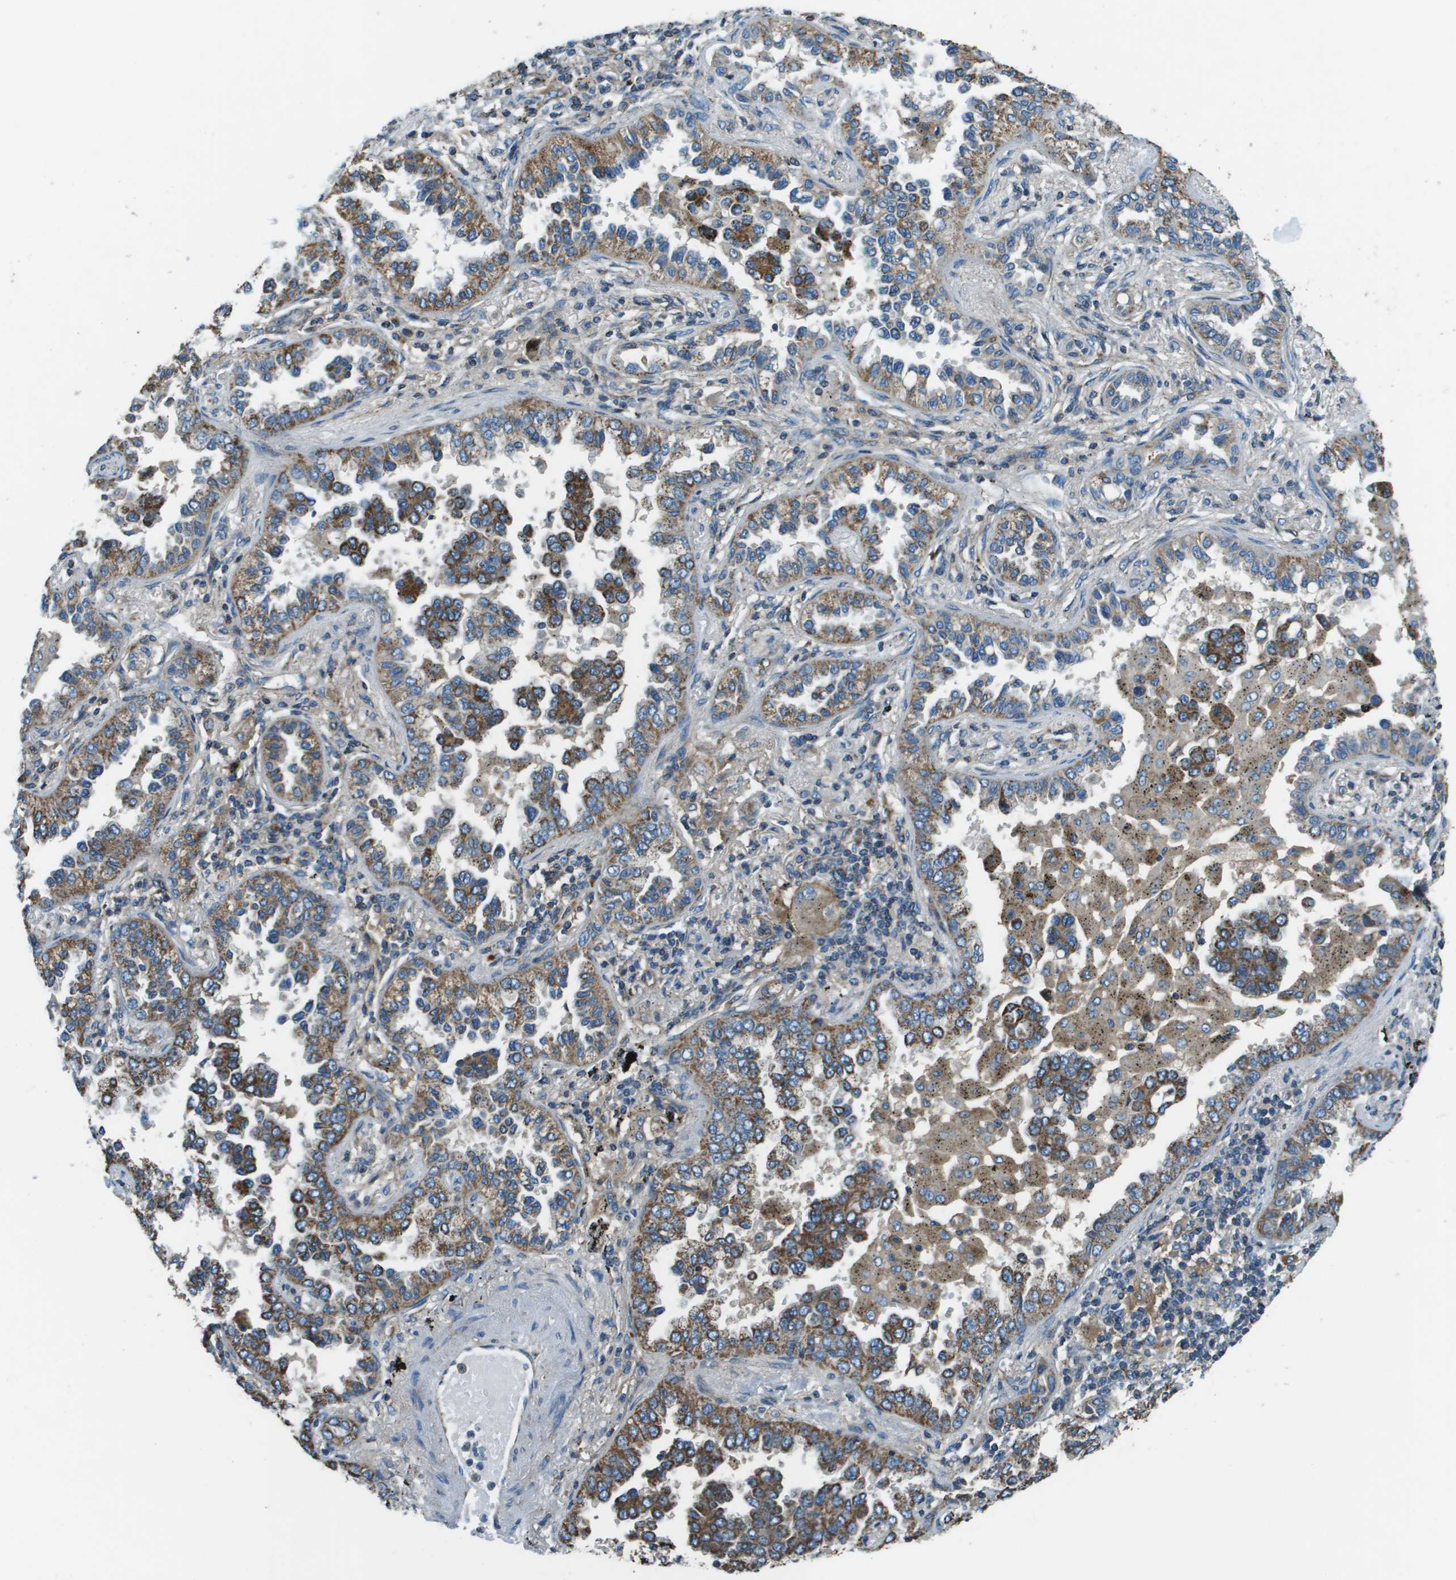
{"staining": {"intensity": "moderate", "quantity": ">75%", "location": "cytoplasmic/membranous"}, "tissue": "lung cancer", "cell_type": "Tumor cells", "image_type": "cancer", "snomed": [{"axis": "morphology", "description": "Normal tissue, NOS"}, {"axis": "morphology", "description": "Adenocarcinoma, NOS"}, {"axis": "topography", "description": "Lung"}], "caption": "Protein expression analysis of lung cancer (adenocarcinoma) exhibits moderate cytoplasmic/membranous staining in approximately >75% of tumor cells.", "gene": "TMEM51", "patient": {"sex": "male", "age": 59}}